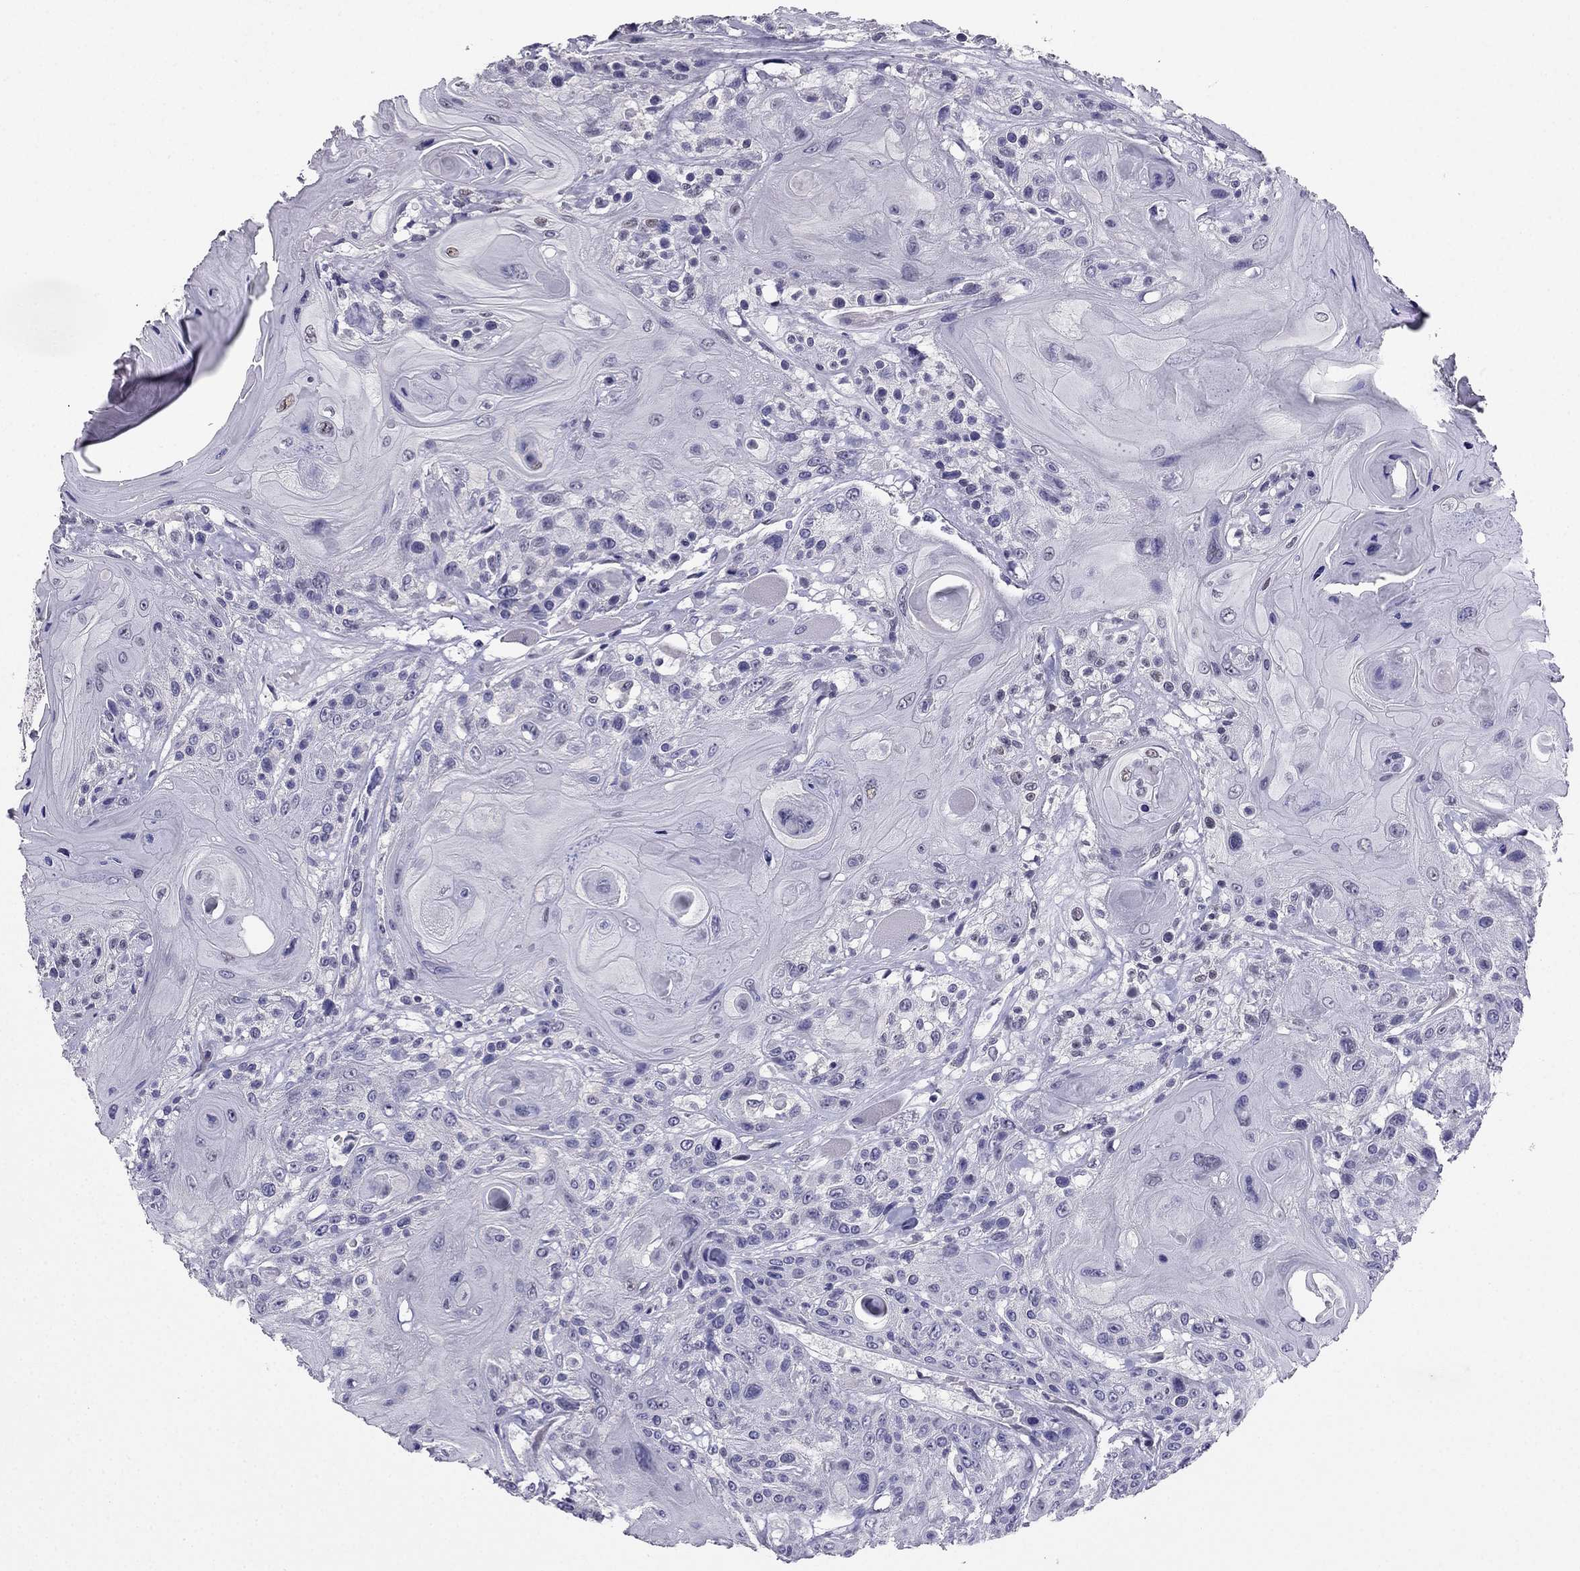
{"staining": {"intensity": "negative", "quantity": "none", "location": "none"}, "tissue": "head and neck cancer", "cell_type": "Tumor cells", "image_type": "cancer", "snomed": [{"axis": "morphology", "description": "Squamous cell carcinoma, NOS"}, {"axis": "topography", "description": "Head-Neck"}], "caption": "IHC photomicrograph of neoplastic tissue: head and neck cancer (squamous cell carcinoma) stained with DAB reveals no significant protein staining in tumor cells.", "gene": "ARID3A", "patient": {"sex": "female", "age": 59}}